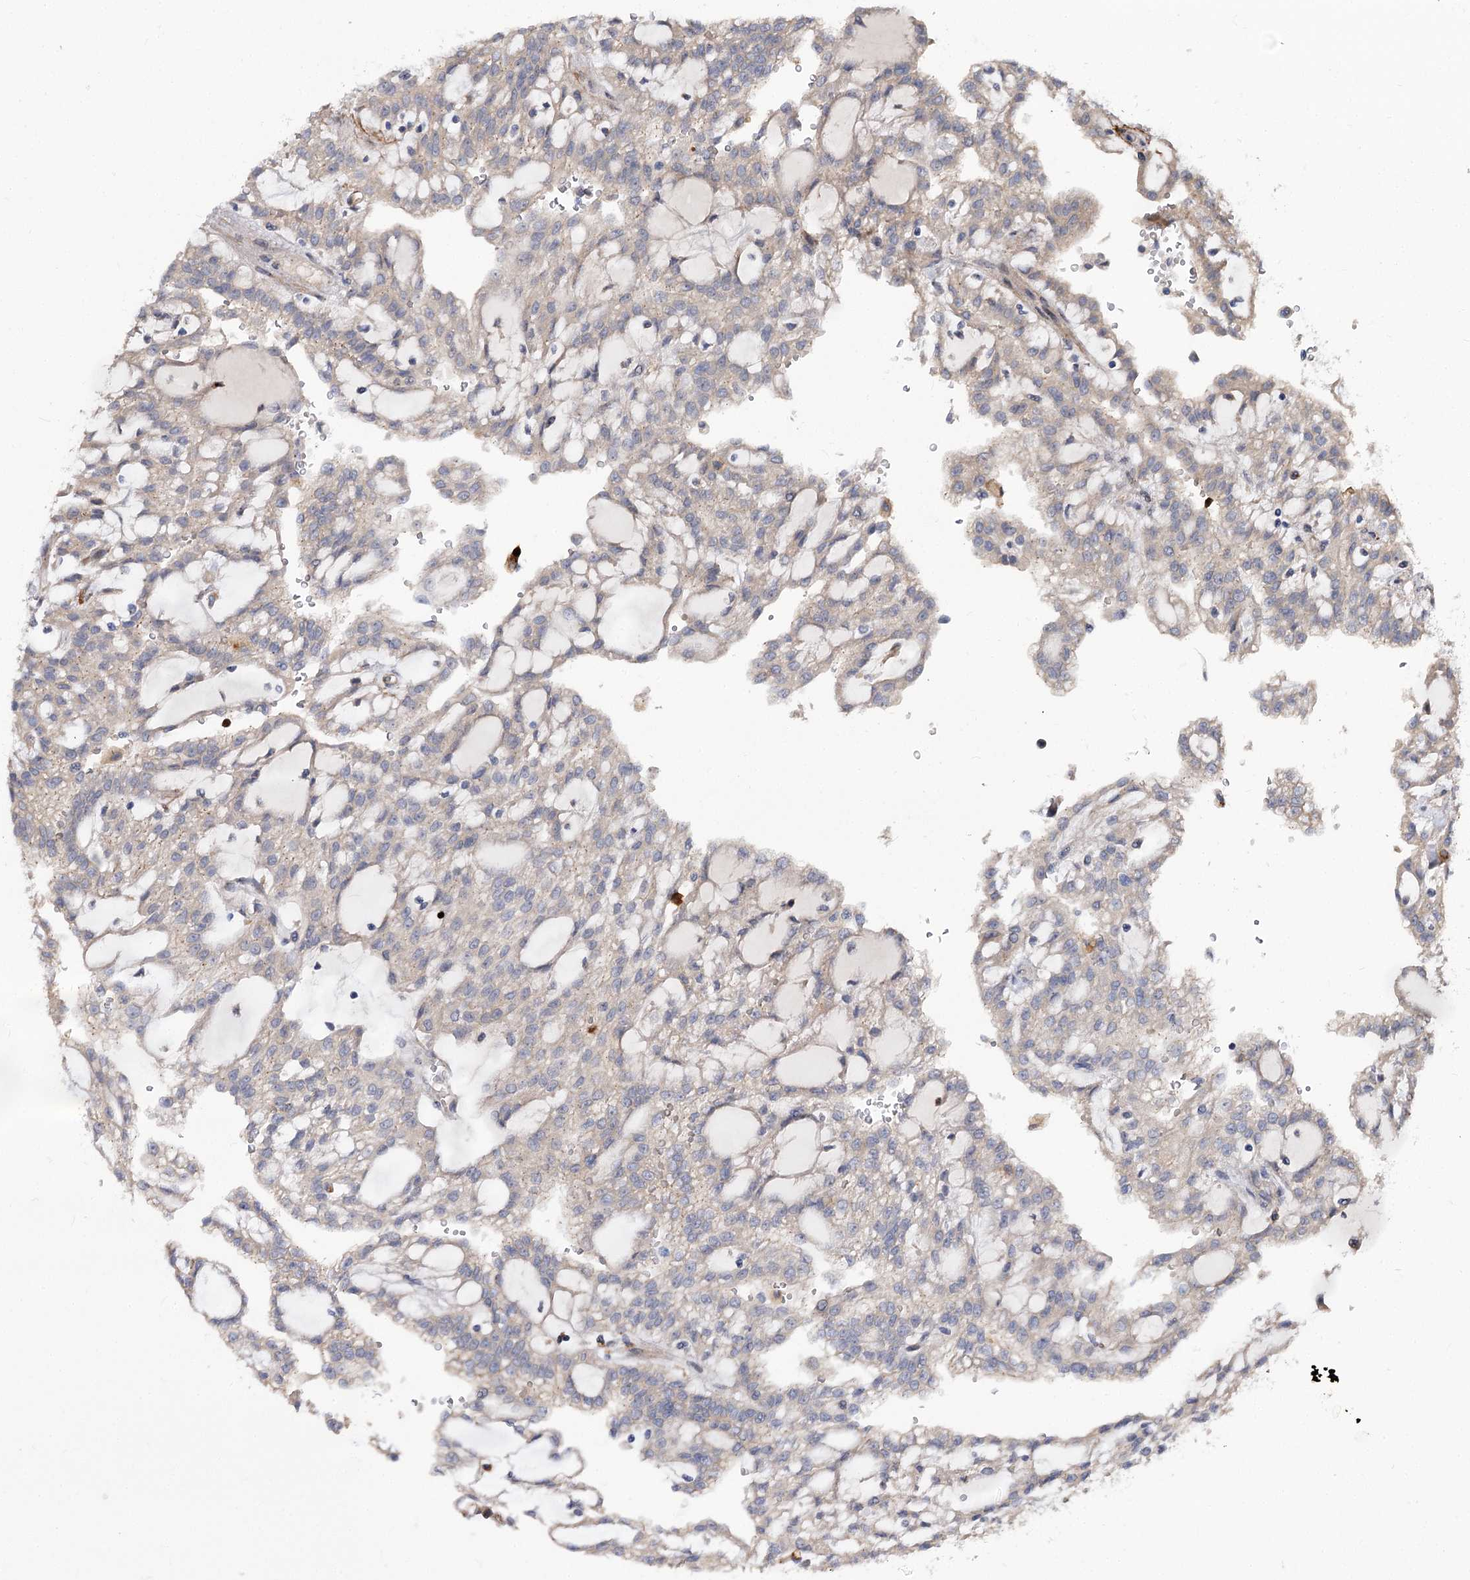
{"staining": {"intensity": "weak", "quantity": "<25%", "location": "cytoplasmic/membranous"}, "tissue": "renal cancer", "cell_type": "Tumor cells", "image_type": "cancer", "snomed": [{"axis": "morphology", "description": "Adenocarcinoma, NOS"}, {"axis": "topography", "description": "Kidney"}], "caption": "Tumor cells are negative for protein expression in human renal adenocarcinoma.", "gene": "MINDY3", "patient": {"sex": "male", "age": 63}}